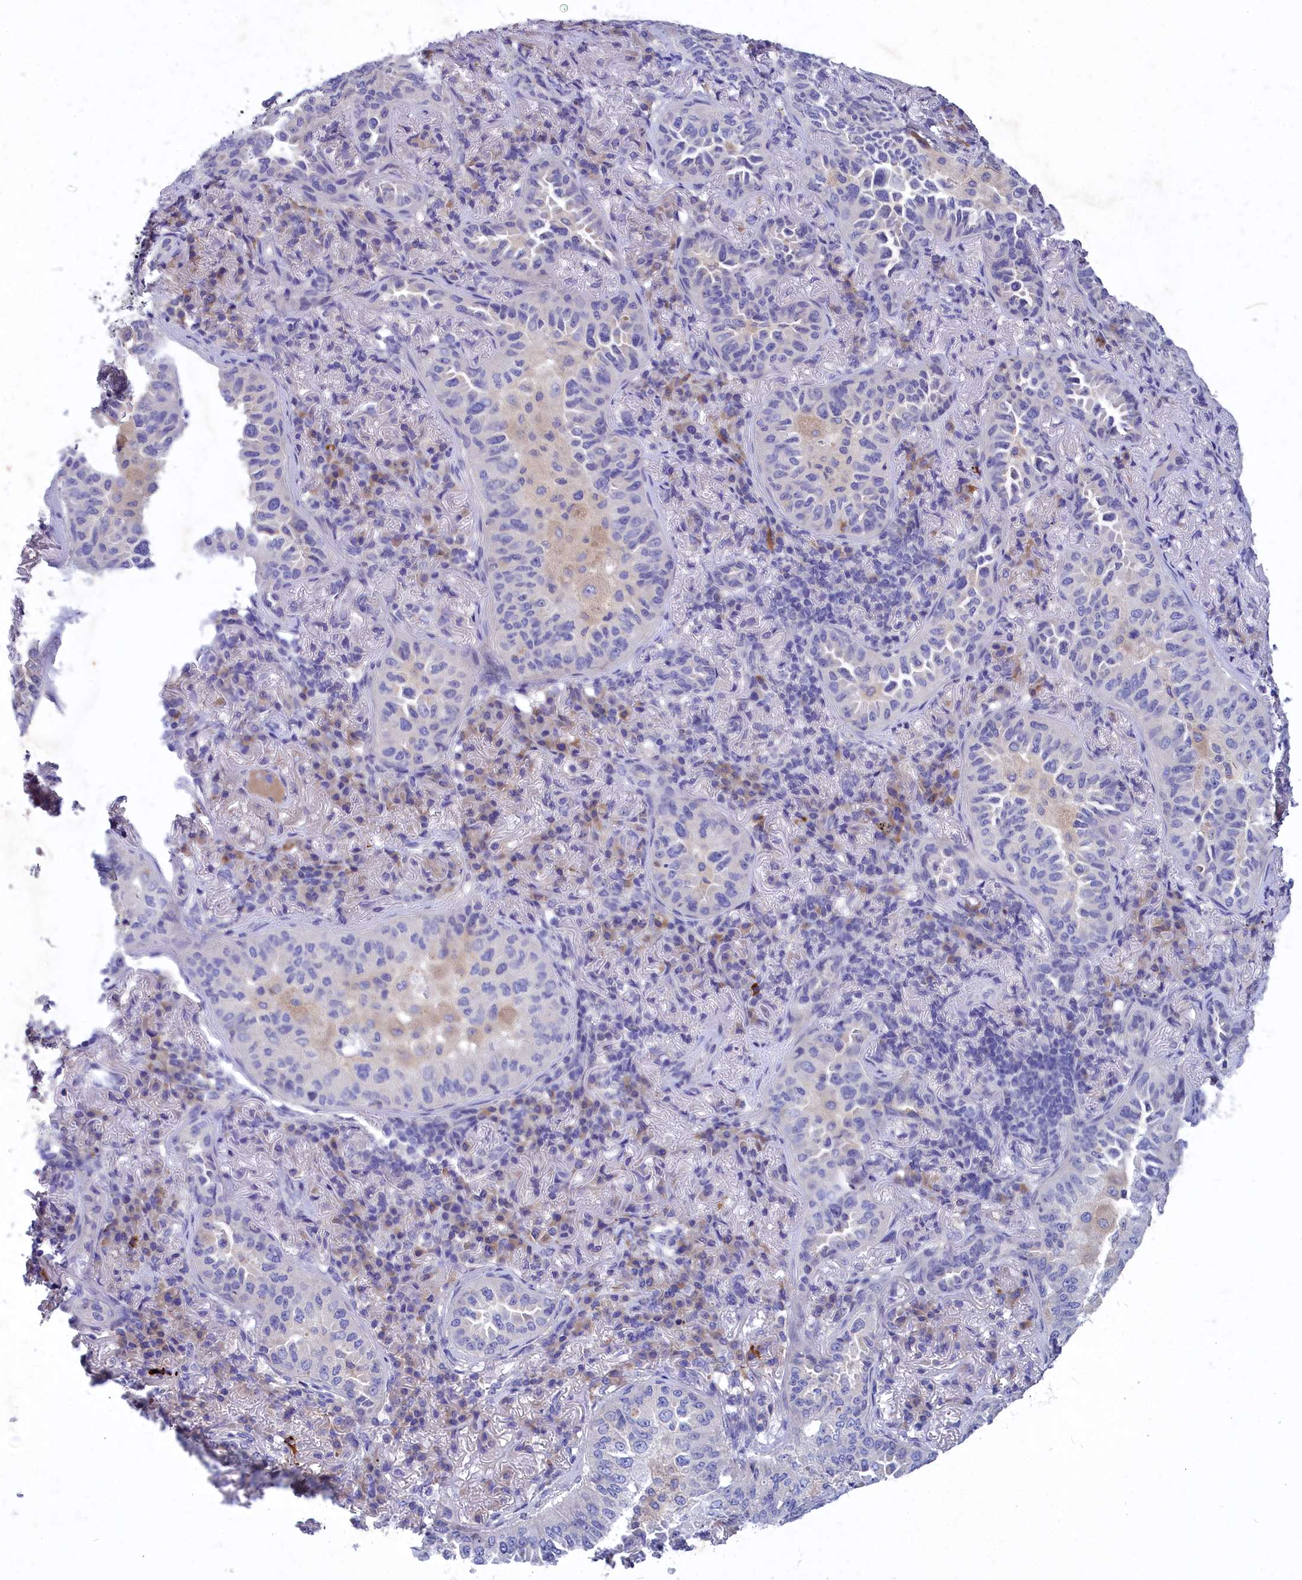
{"staining": {"intensity": "negative", "quantity": "none", "location": "none"}, "tissue": "lung cancer", "cell_type": "Tumor cells", "image_type": "cancer", "snomed": [{"axis": "morphology", "description": "Adenocarcinoma, NOS"}, {"axis": "topography", "description": "Lung"}], "caption": "Tumor cells are negative for brown protein staining in lung cancer (adenocarcinoma).", "gene": "DEFB119", "patient": {"sex": "female", "age": 69}}